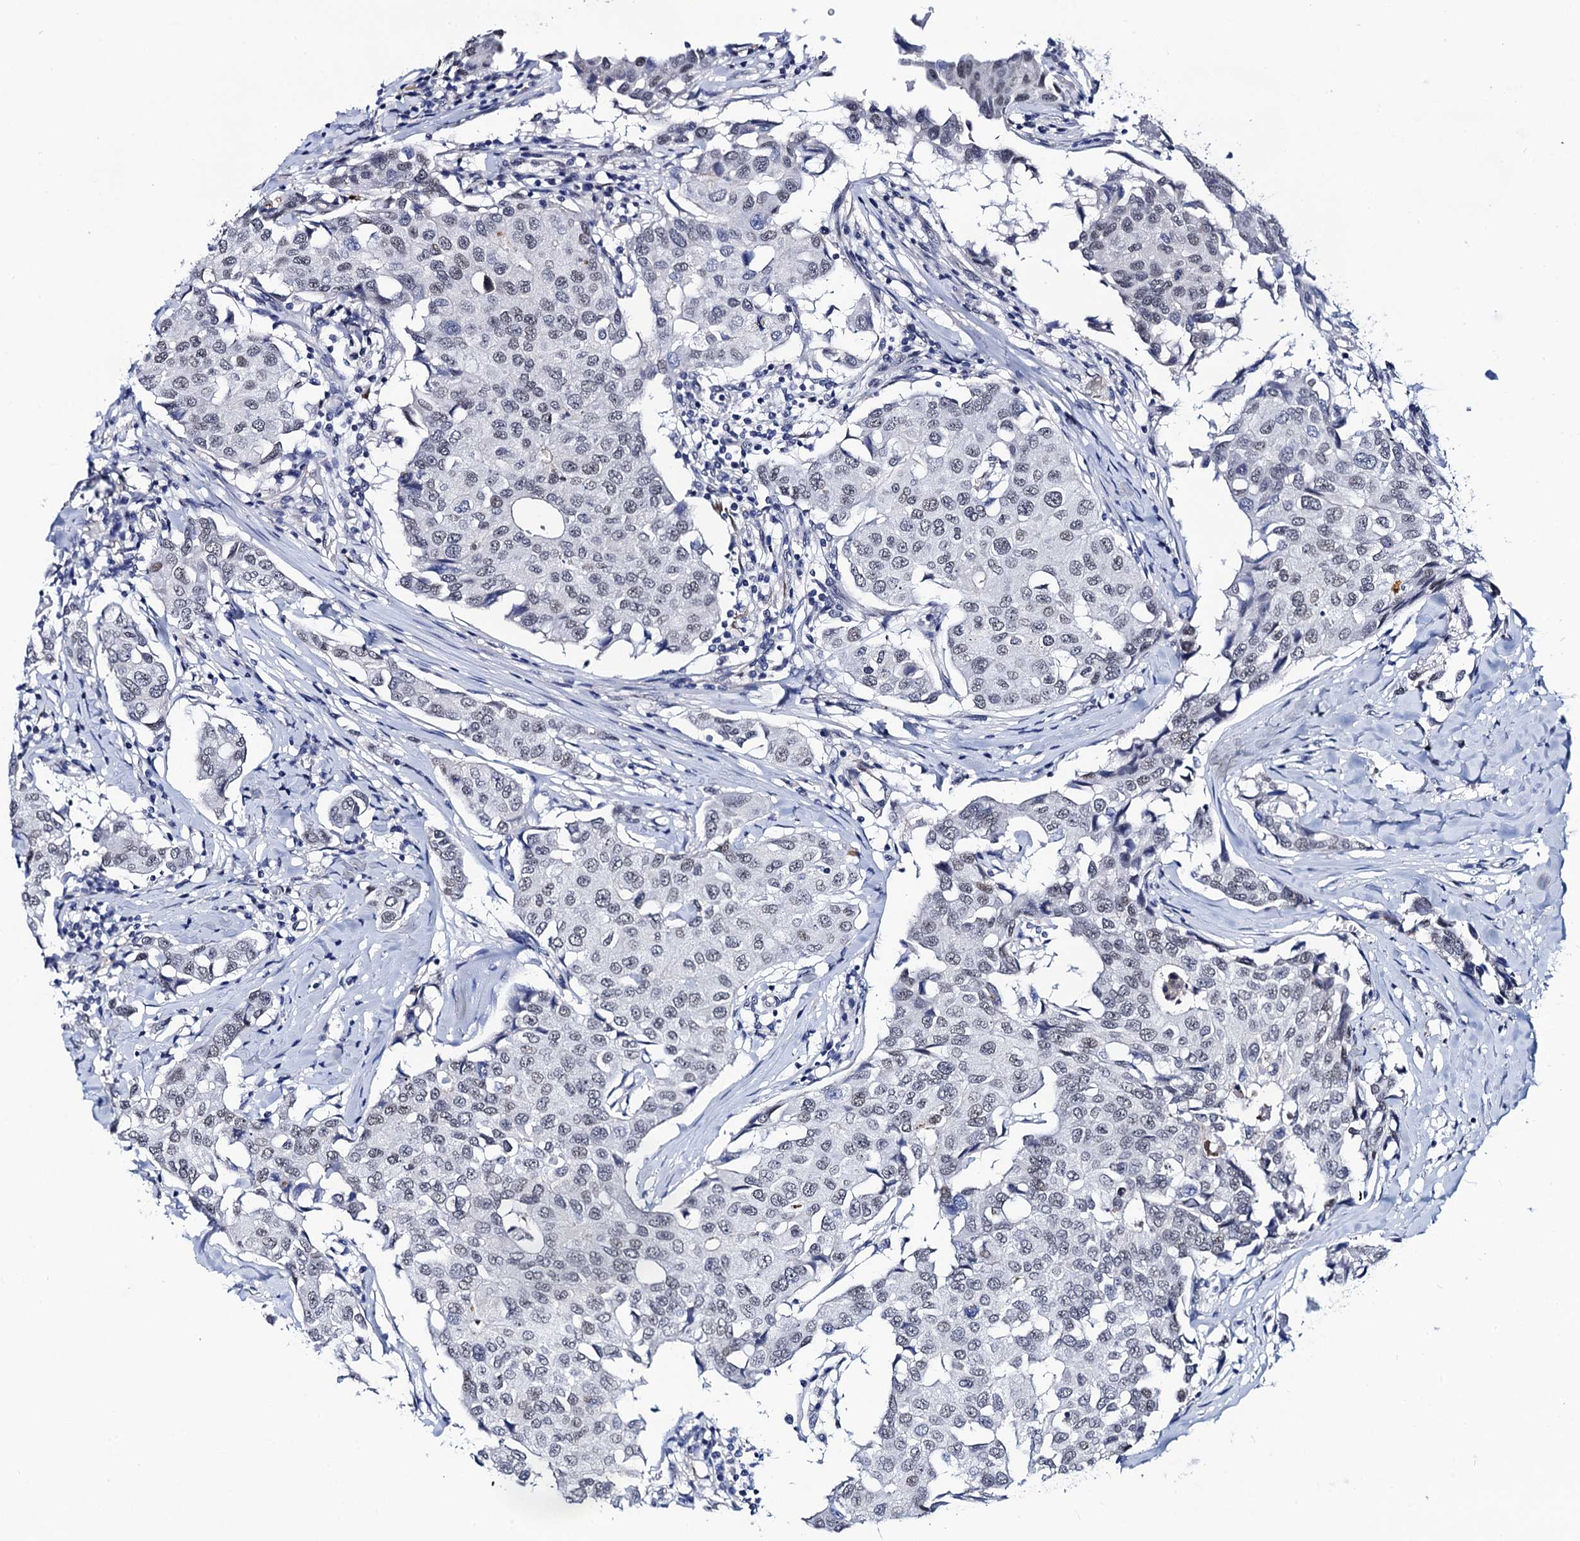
{"staining": {"intensity": "negative", "quantity": "none", "location": "none"}, "tissue": "breast cancer", "cell_type": "Tumor cells", "image_type": "cancer", "snomed": [{"axis": "morphology", "description": "Duct carcinoma"}, {"axis": "topography", "description": "Breast"}], "caption": "Immunohistochemistry (IHC) of breast cancer exhibits no staining in tumor cells.", "gene": "C16orf87", "patient": {"sex": "female", "age": 80}}